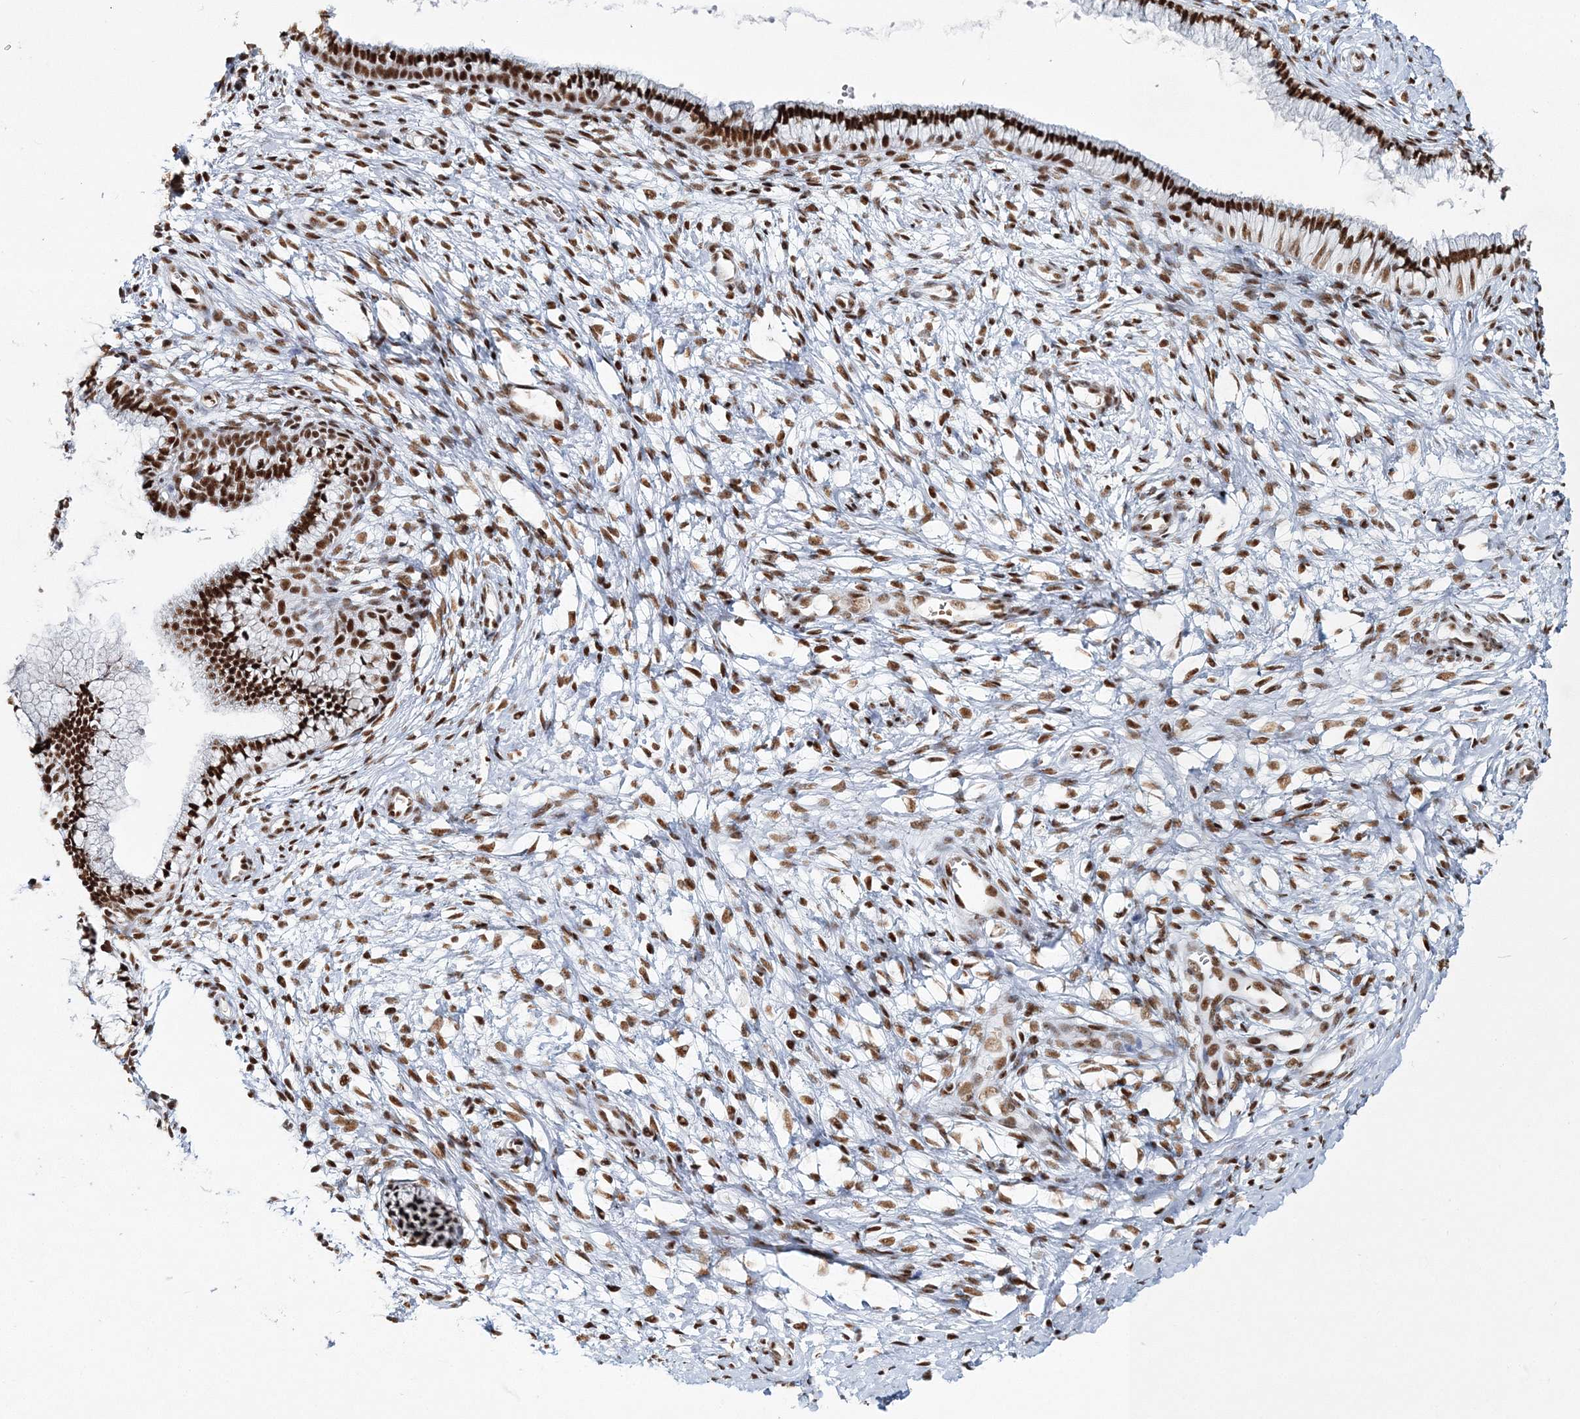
{"staining": {"intensity": "strong", "quantity": ">75%", "location": "nuclear"}, "tissue": "cervix", "cell_type": "Glandular cells", "image_type": "normal", "snomed": [{"axis": "morphology", "description": "Normal tissue, NOS"}, {"axis": "topography", "description": "Cervix"}], "caption": "Cervix stained with immunohistochemistry (IHC) reveals strong nuclear staining in about >75% of glandular cells.", "gene": "ENSG00000290315", "patient": {"sex": "female", "age": 36}}